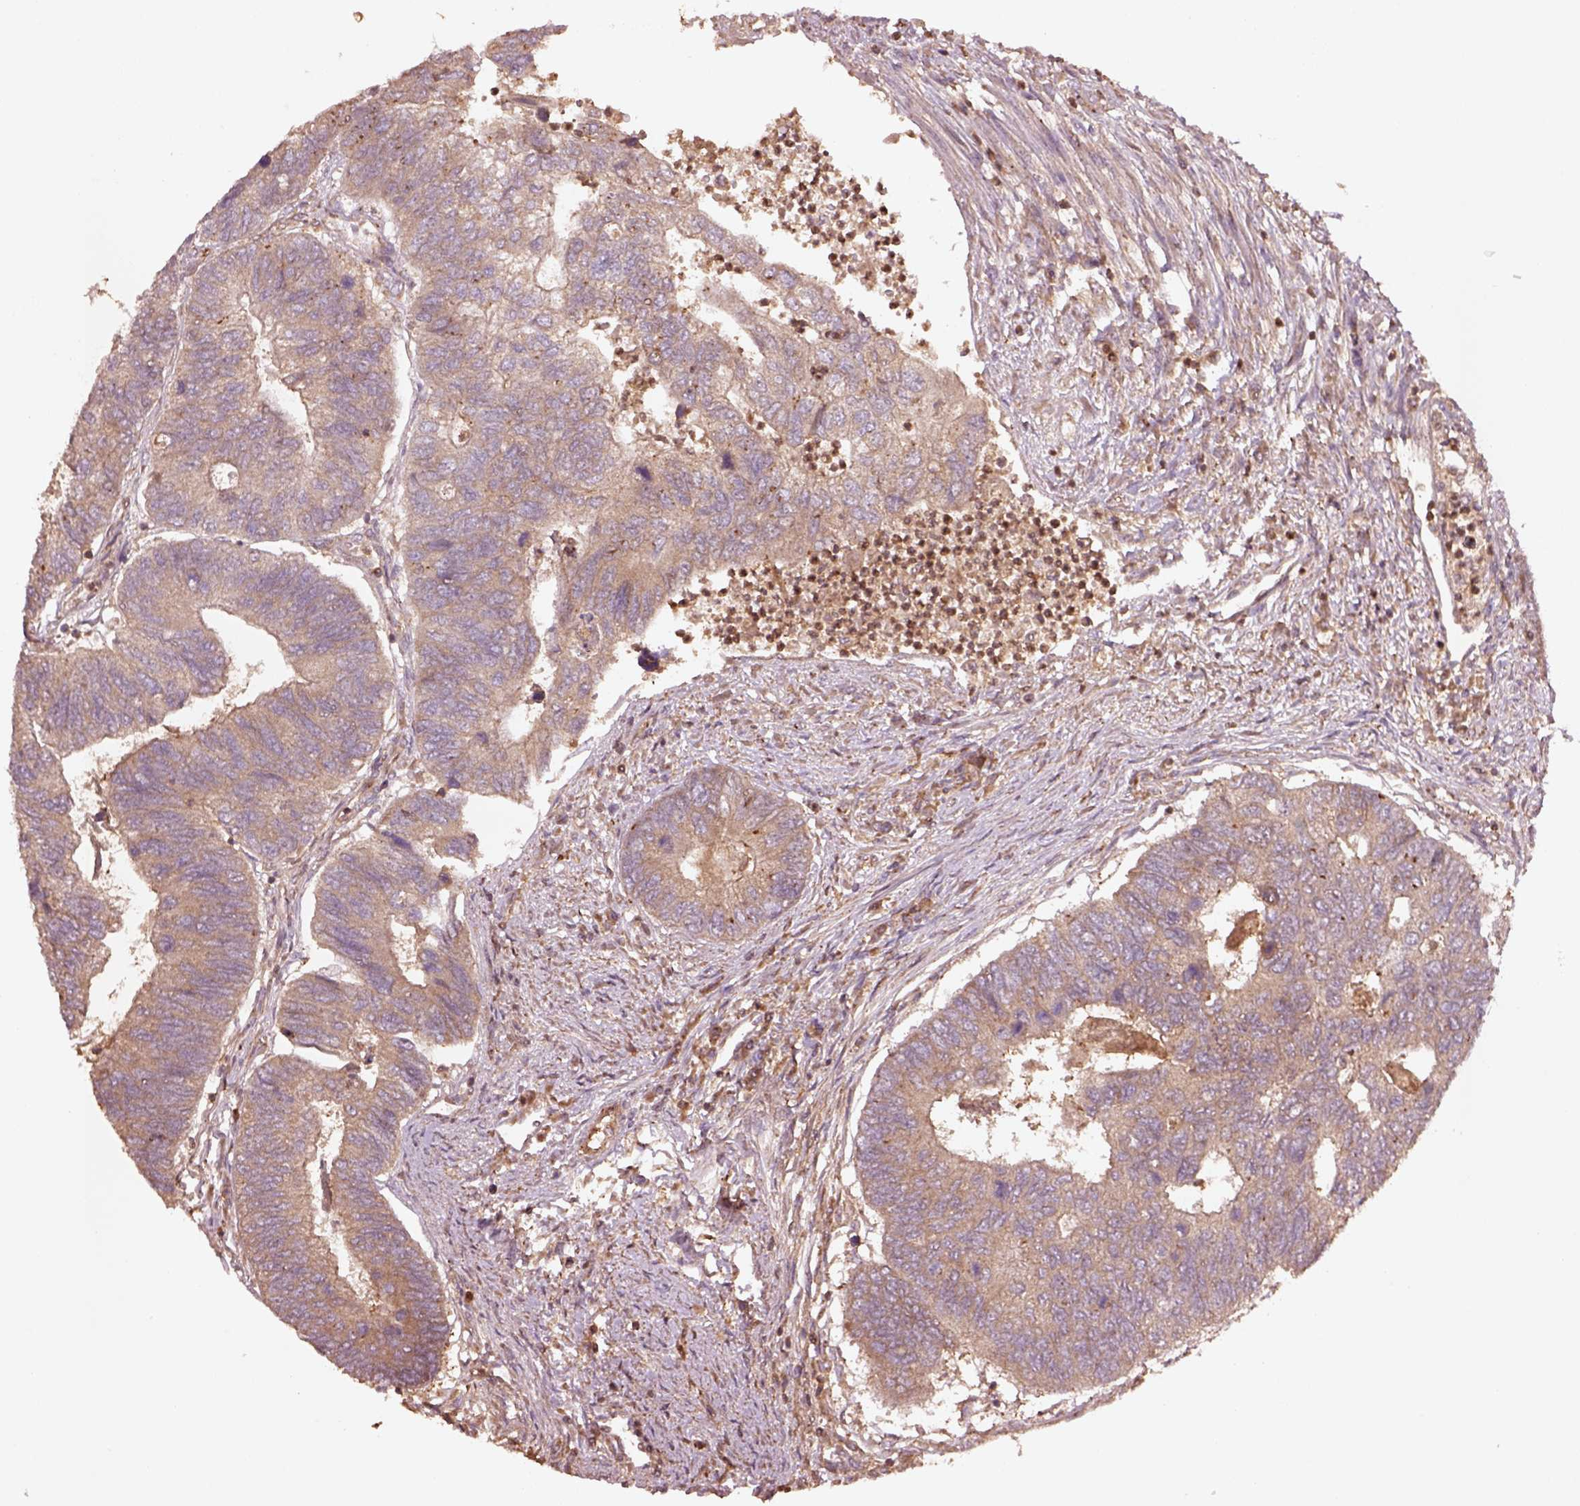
{"staining": {"intensity": "weak", "quantity": "25%-75%", "location": "cytoplasmic/membranous"}, "tissue": "colorectal cancer", "cell_type": "Tumor cells", "image_type": "cancer", "snomed": [{"axis": "morphology", "description": "Adenocarcinoma, NOS"}, {"axis": "topography", "description": "Colon"}], "caption": "Protein staining reveals weak cytoplasmic/membranous staining in about 25%-75% of tumor cells in adenocarcinoma (colorectal).", "gene": "TRADD", "patient": {"sex": "female", "age": 67}}